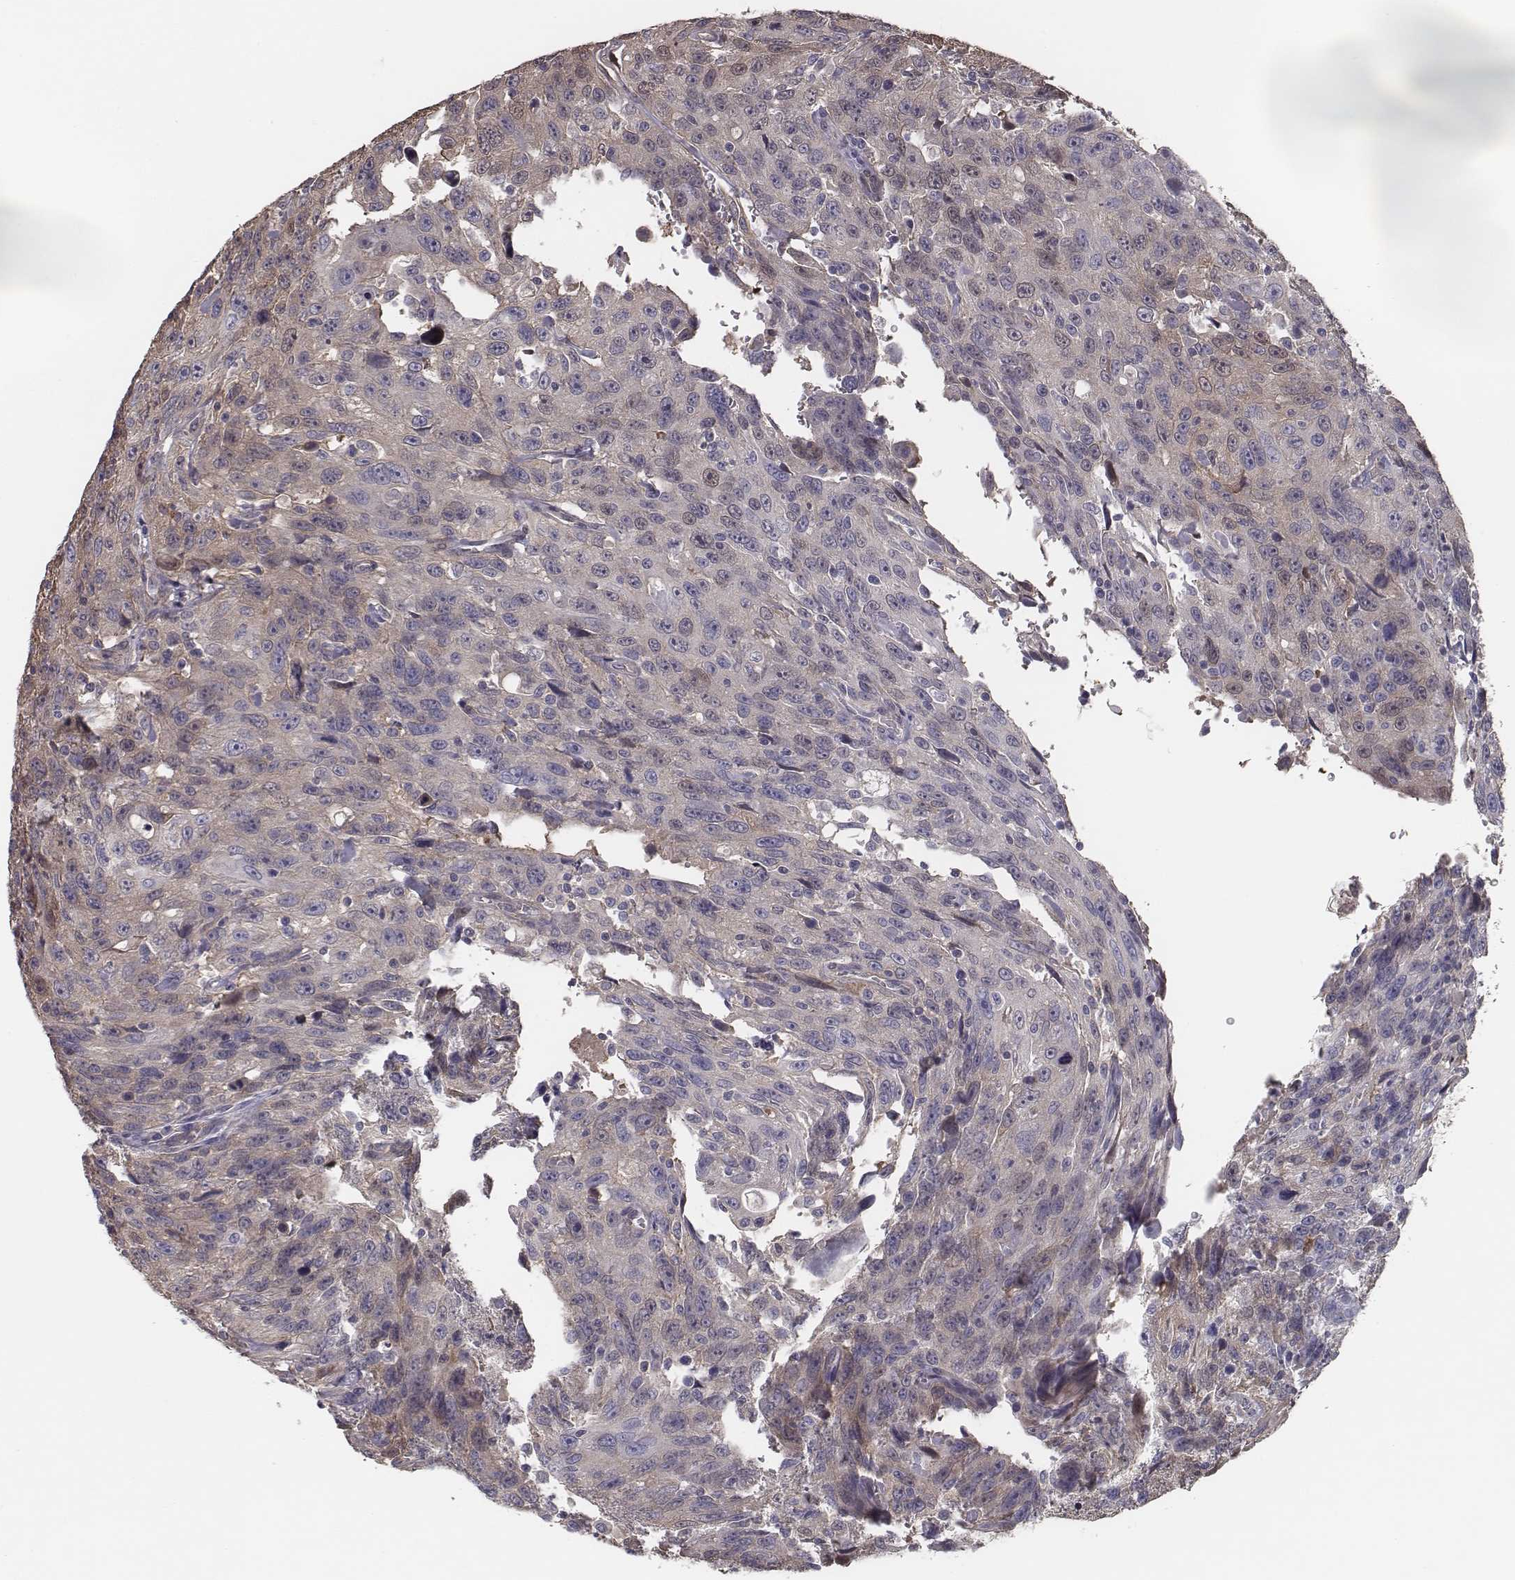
{"staining": {"intensity": "moderate", "quantity": "<25%", "location": "cytoplasmic/membranous"}, "tissue": "urothelial cancer", "cell_type": "Tumor cells", "image_type": "cancer", "snomed": [{"axis": "morphology", "description": "Urothelial carcinoma, NOS"}, {"axis": "morphology", "description": "Urothelial carcinoma, High grade"}, {"axis": "topography", "description": "Urinary bladder"}], "caption": "High-grade urothelial carcinoma stained for a protein (brown) displays moderate cytoplasmic/membranous positive staining in about <25% of tumor cells.", "gene": "ISYNA1", "patient": {"sex": "female", "age": 73}}